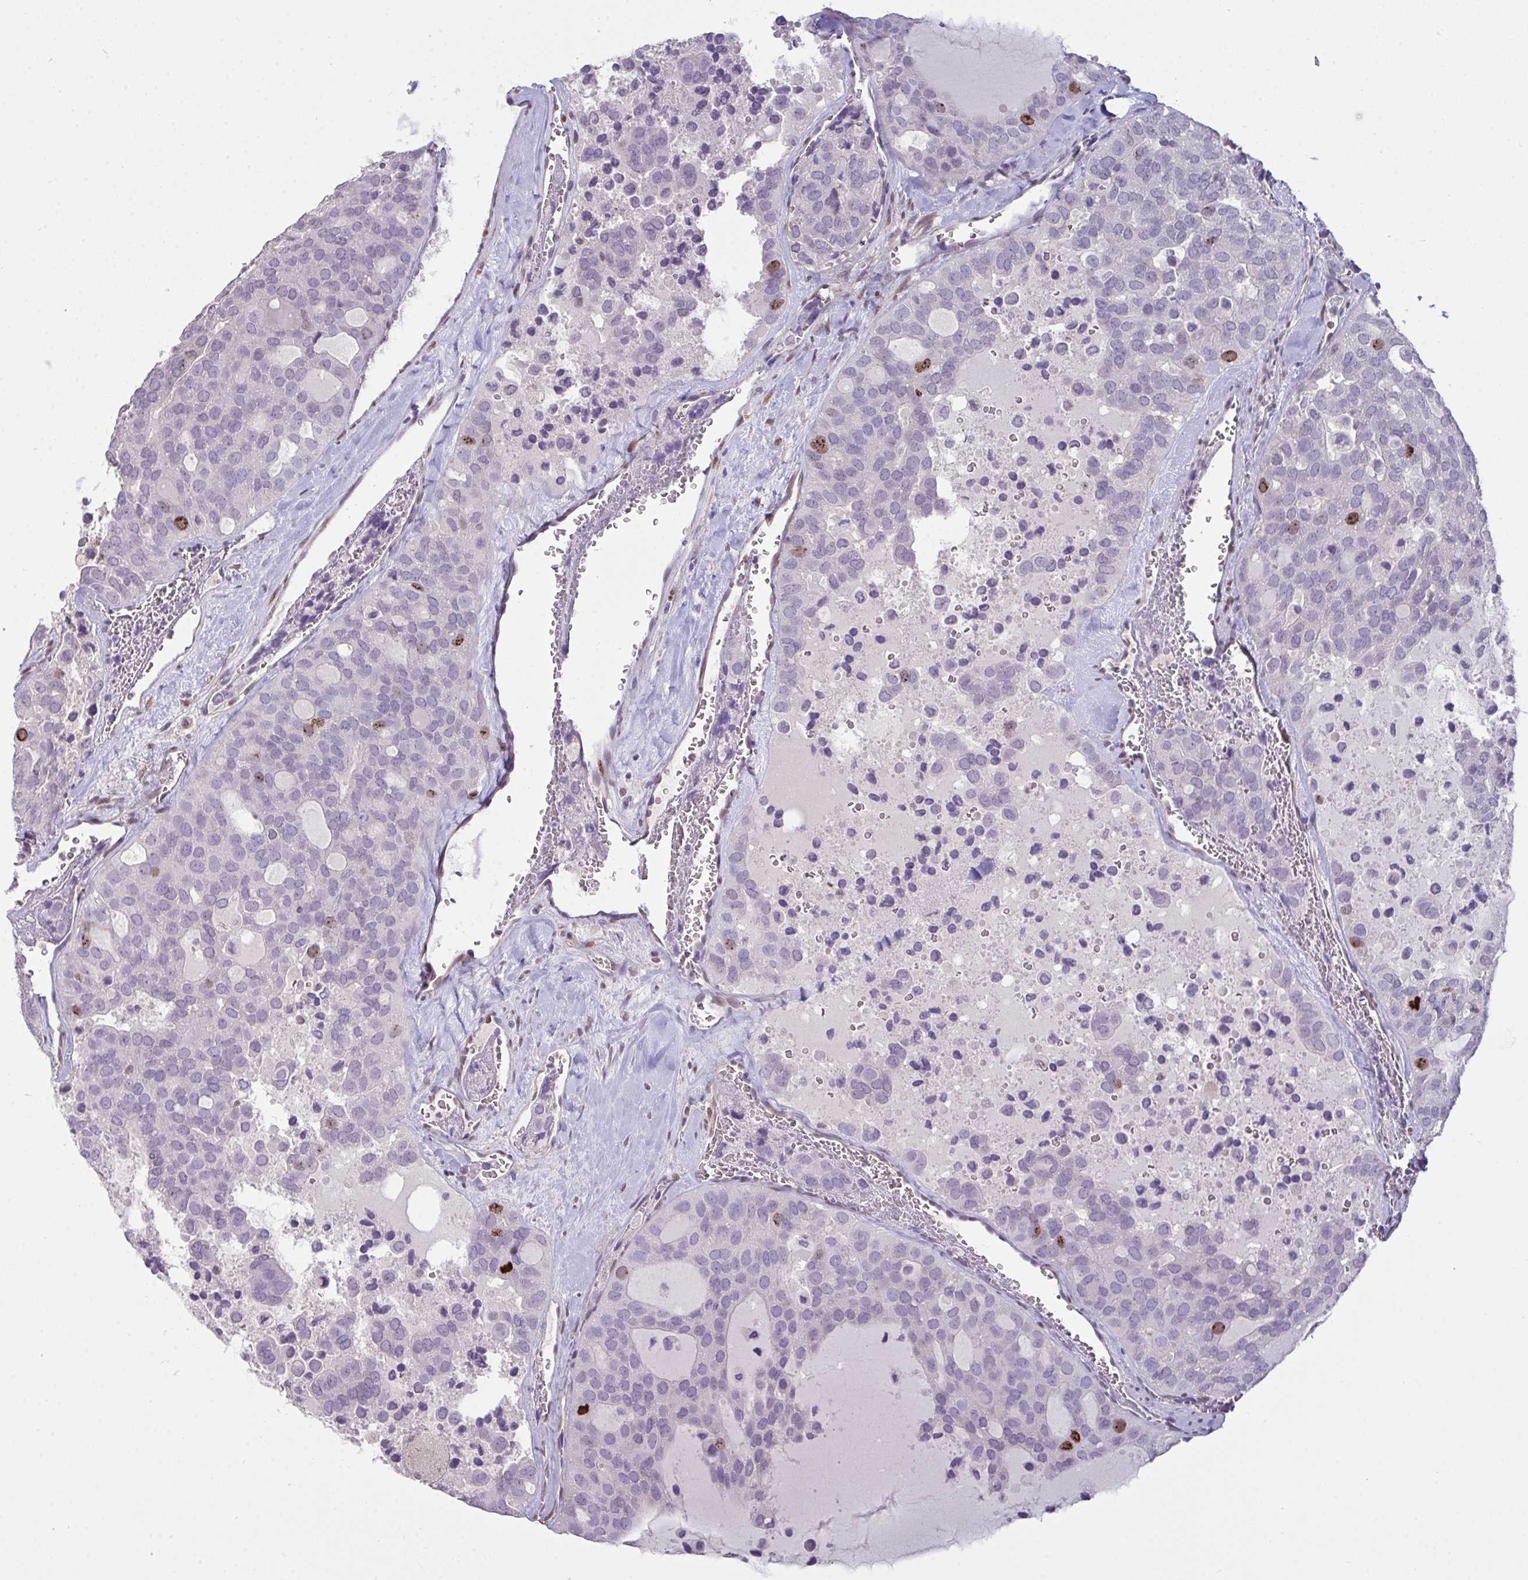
{"staining": {"intensity": "moderate", "quantity": "<25%", "location": "nuclear"}, "tissue": "thyroid cancer", "cell_type": "Tumor cells", "image_type": "cancer", "snomed": [{"axis": "morphology", "description": "Follicular adenoma carcinoma, NOS"}, {"axis": "topography", "description": "Thyroid gland"}], "caption": "Protein expression analysis of thyroid follicular adenoma carcinoma displays moderate nuclear staining in about <25% of tumor cells. Immunohistochemistry (ihc) stains the protein of interest in brown and the nuclei are stained blue.", "gene": "SETD7", "patient": {"sex": "male", "age": 75}}